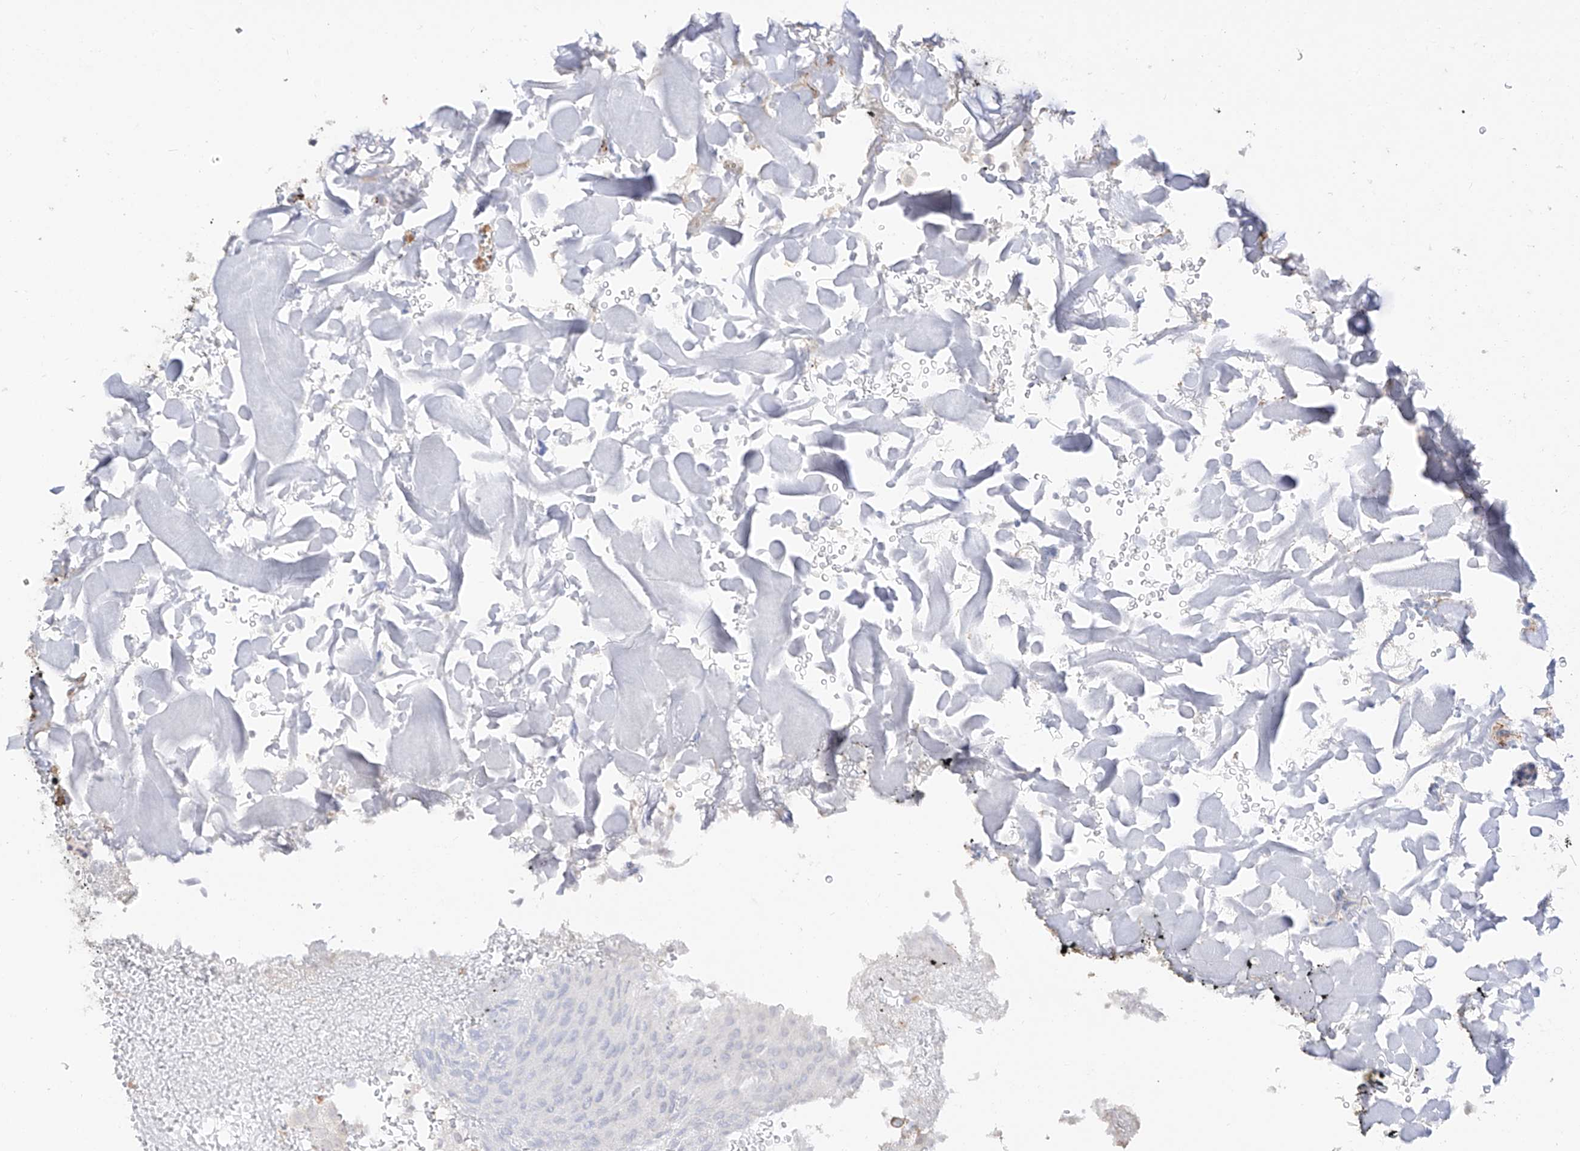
{"staining": {"intensity": "negative", "quantity": "none", "location": "none"}, "tissue": "urothelial cancer", "cell_type": "Tumor cells", "image_type": "cancer", "snomed": [{"axis": "morphology", "description": "Urothelial carcinoma, Low grade"}, {"axis": "topography", "description": "Urinary bladder"}], "caption": "Histopathology image shows no protein expression in tumor cells of urothelial carcinoma (low-grade) tissue.", "gene": "ZNF180", "patient": {"sex": "male", "age": 78}}